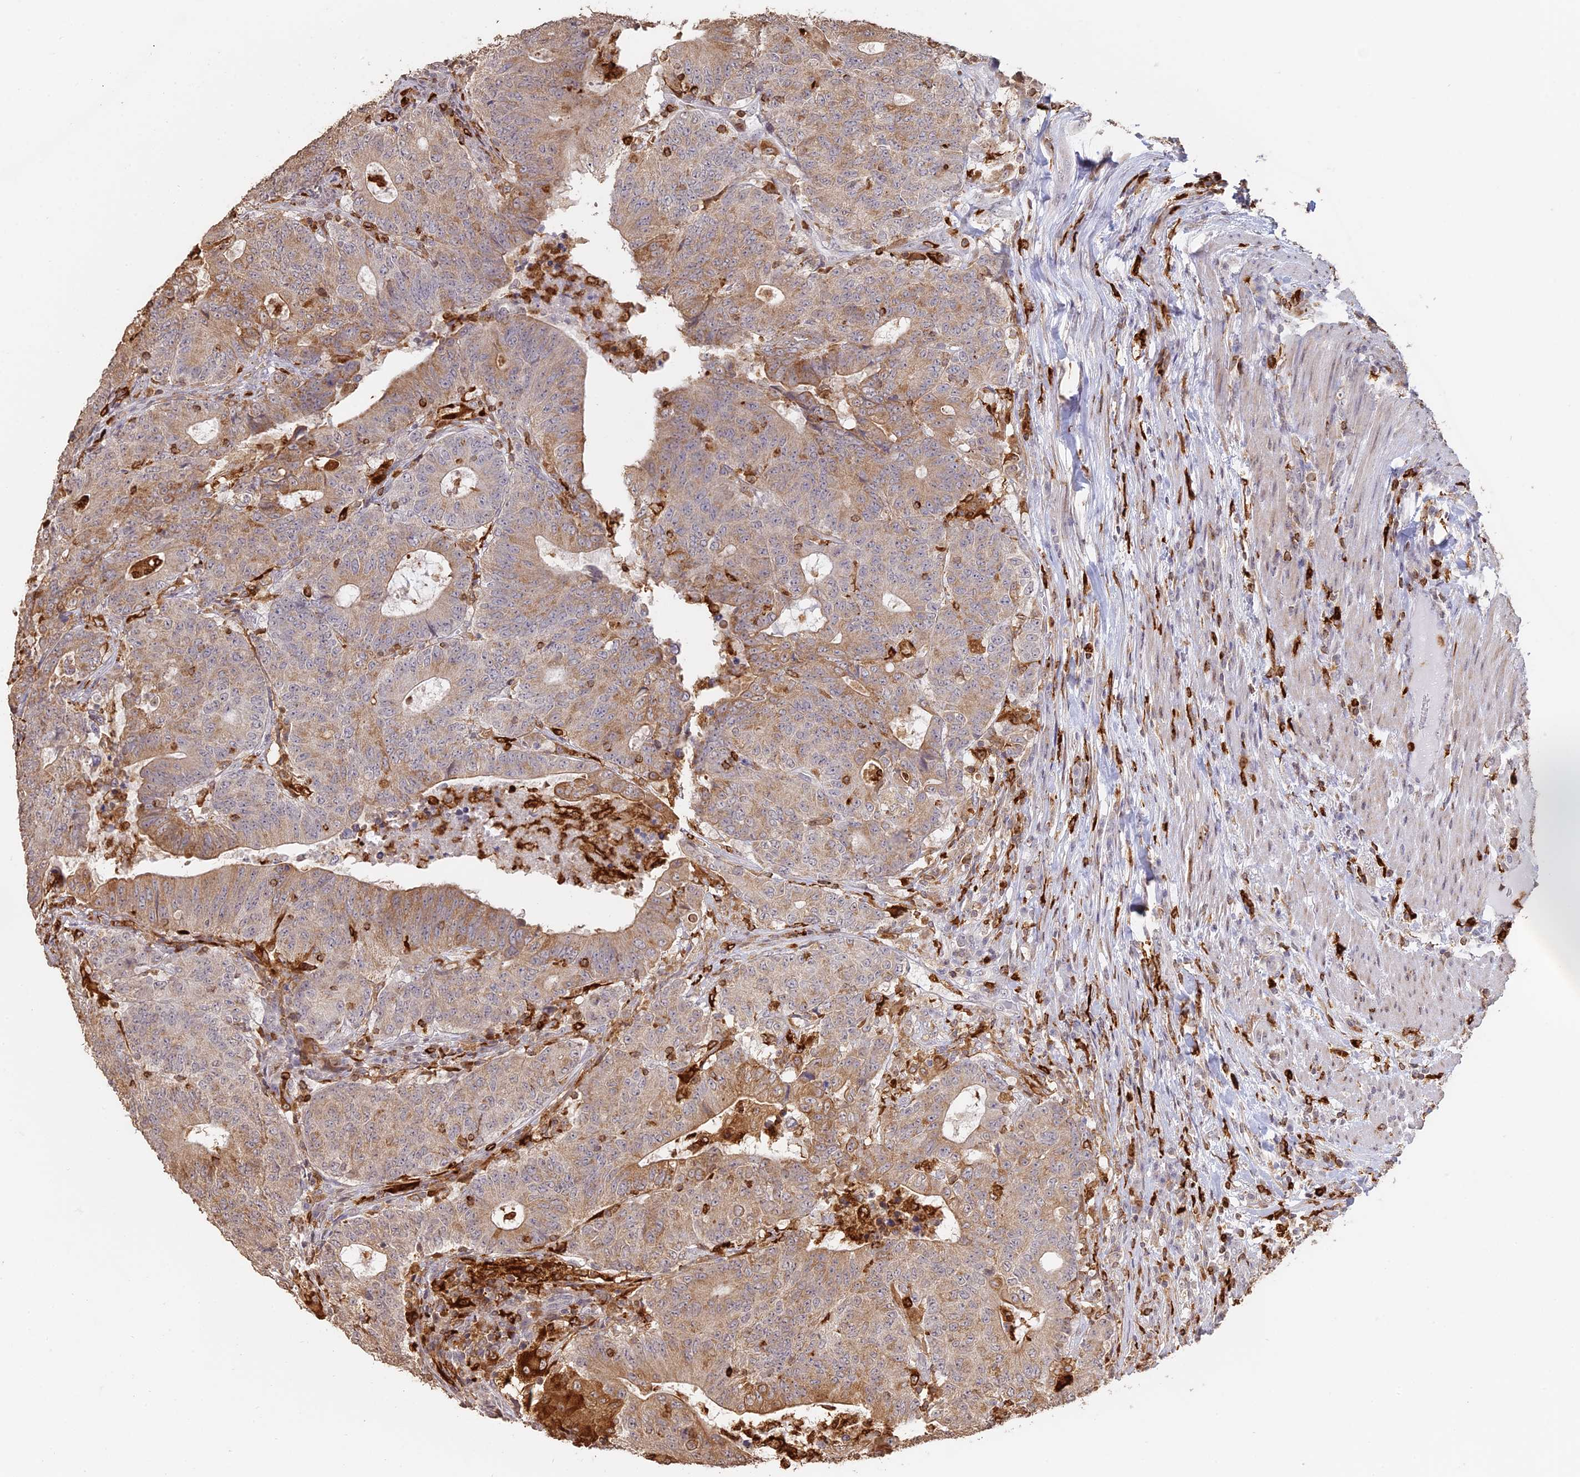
{"staining": {"intensity": "moderate", "quantity": ">75%", "location": "cytoplasmic/membranous"}, "tissue": "colorectal cancer", "cell_type": "Tumor cells", "image_type": "cancer", "snomed": [{"axis": "morphology", "description": "Adenocarcinoma, NOS"}, {"axis": "topography", "description": "Colon"}], "caption": "IHC (DAB (3,3'-diaminobenzidine)) staining of colorectal cancer reveals moderate cytoplasmic/membranous protein expression in approximately >75% of tumor cells. The protein of interest is stained brown, and the nuclei are stained in blue (DAB IHC with brightfield microscopy, high magnification).", "gene": "APOBR", "patient": {"sex": "female", "age": 75}}